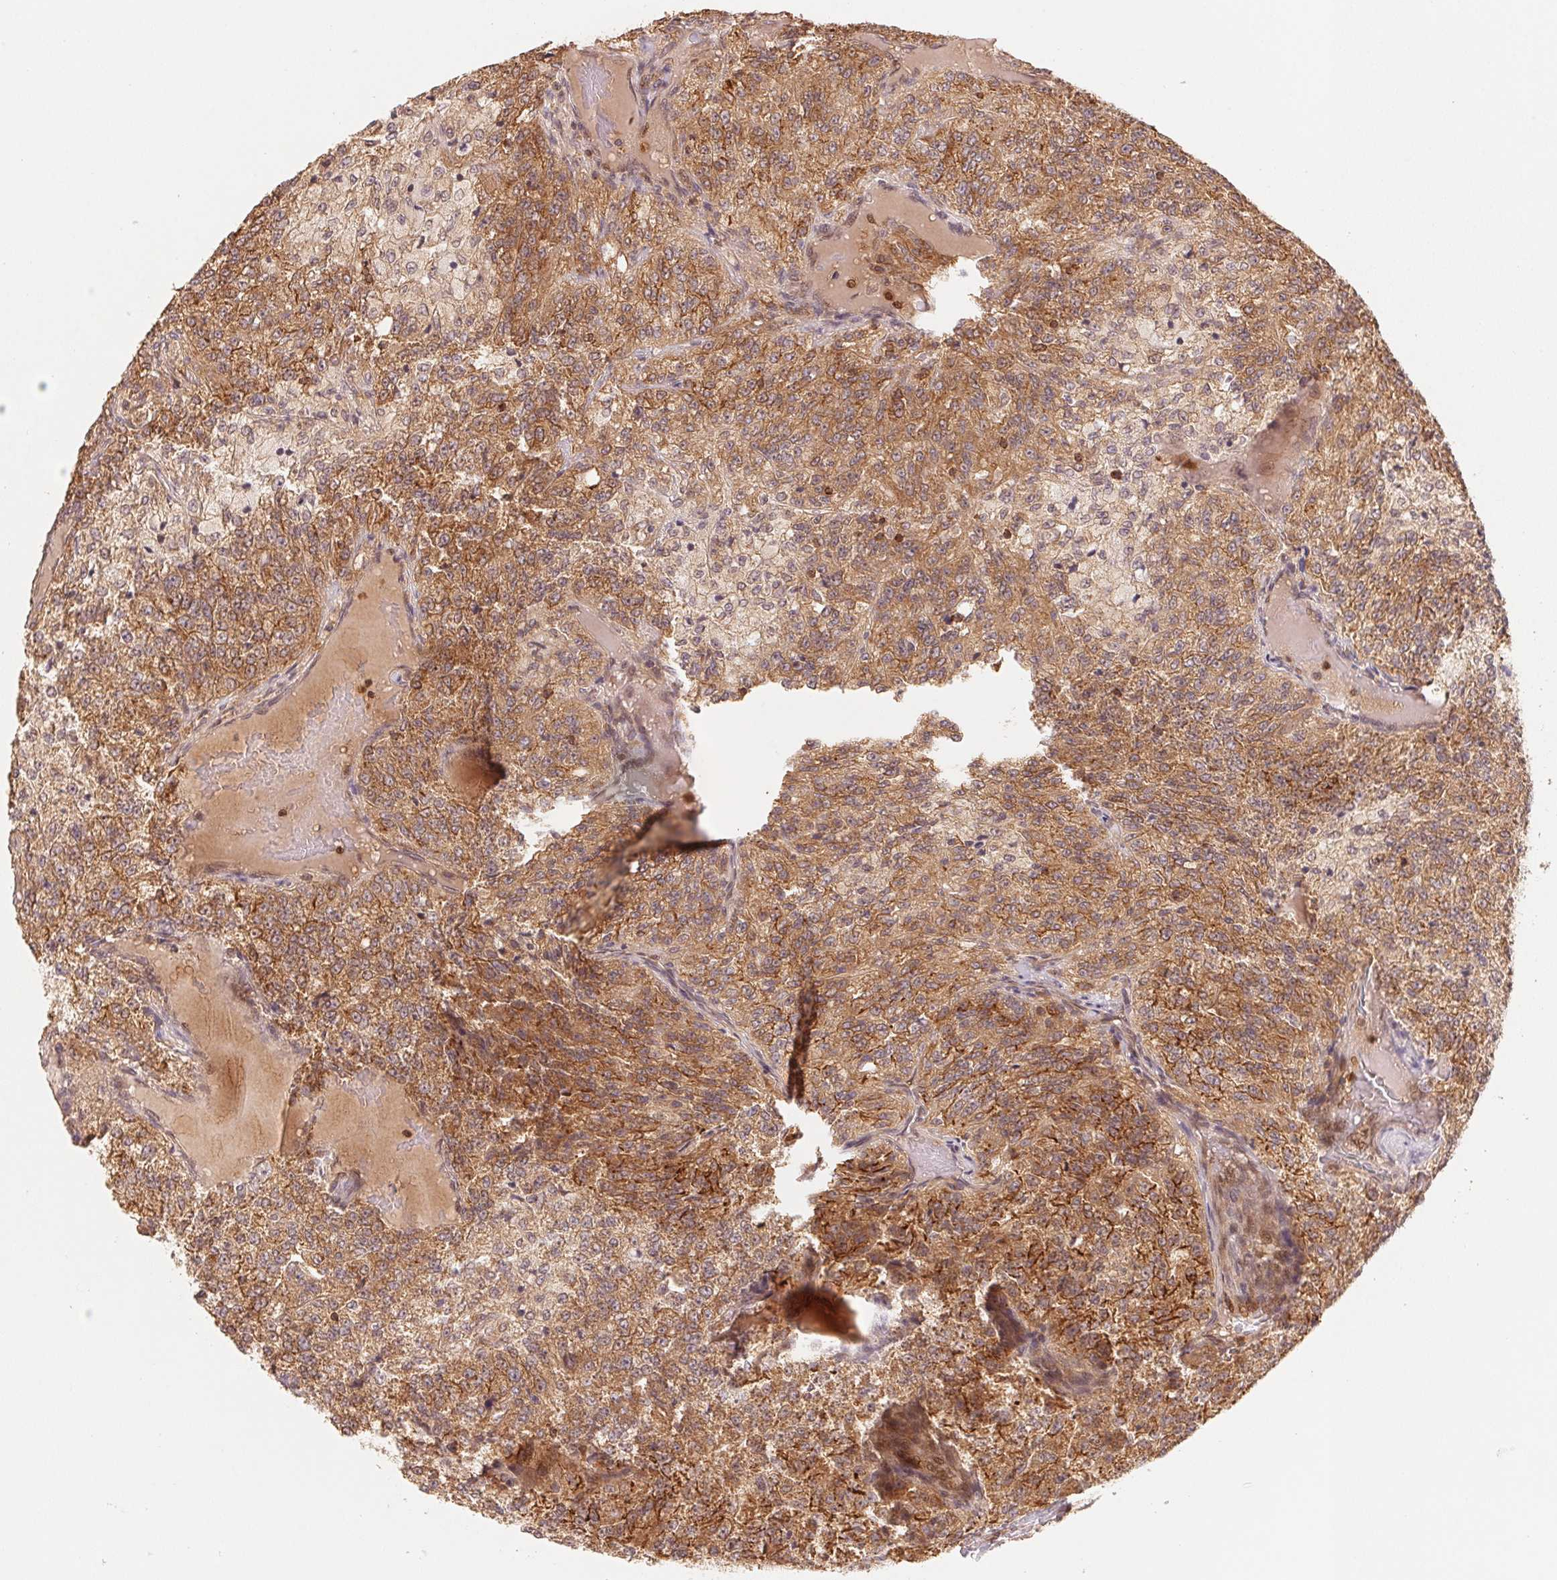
{"staining": {"intensity": "strong", "quantity": "25%-75%", "location": "cytoplasmic/membranous"}, "tissue": "renal cancer", "cell_type": "Tumor cells", "image_type": "cancer", "snomed": [{"axis": "morphology", "description": "Adenocarcinoma, NOS"}, {"axis": "topography", "description": "Kidney"}], "caption": "Strong cytoplasmic/membranous staining for a protein is appreciated in about 25%-75% of tumor cells of renal cancer using IHC.", "gene": "CCDC102B", "patient": {"sex": "female", "age": 63}}